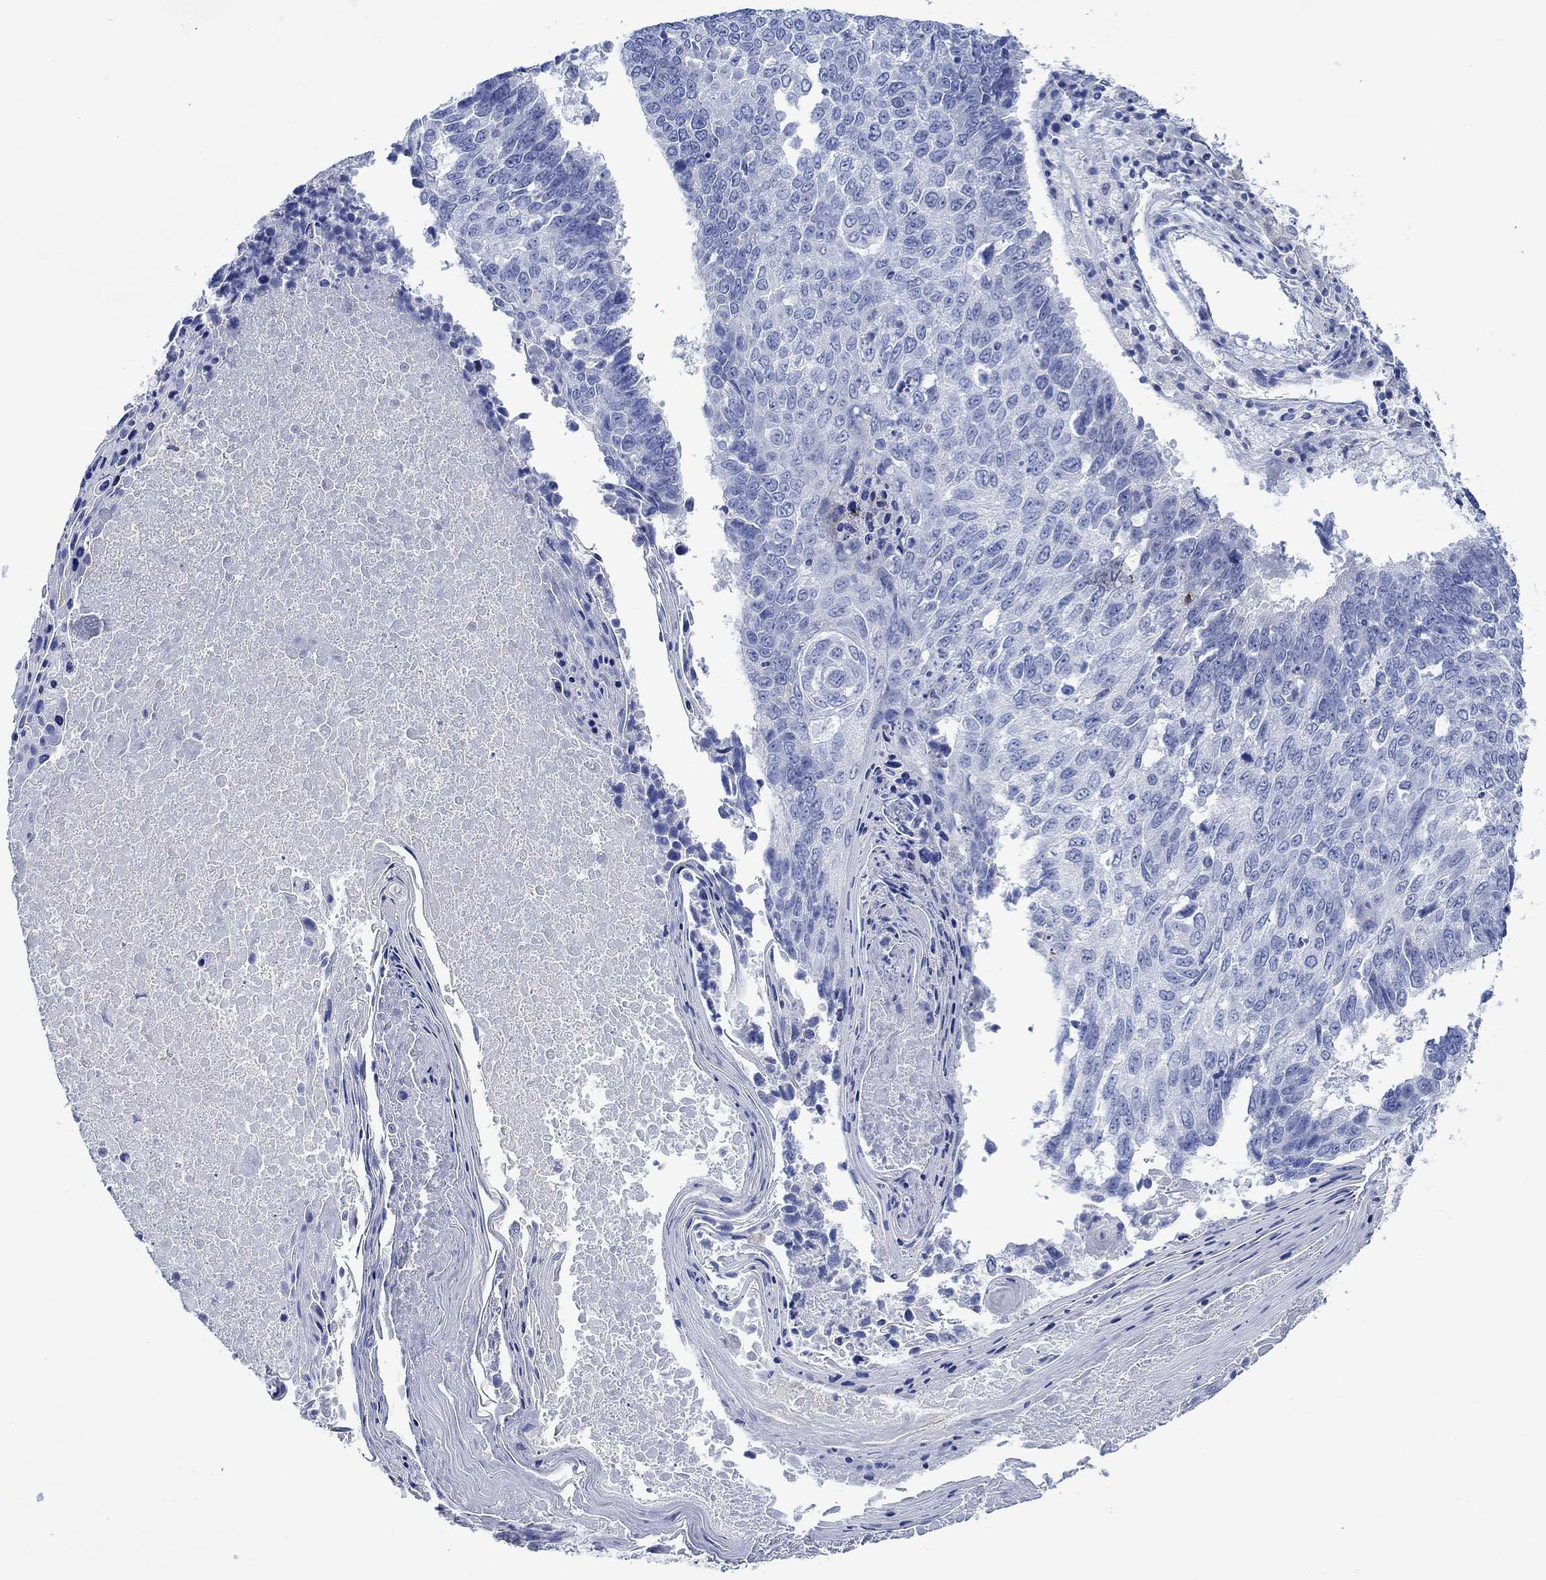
{"staining": {"intensity": "negative", "quantity": "none", "location": "none"}, "tissue": "lung cancer", "cell_type": "Tumor cells", "image_type": "cancer", "snomed": [{"axis": "morphology", "description": "Squamous cell carcinoma, NOS"}, {"axis": "topography", "description": "Lung"}], "caption": "This image is of lung squamous cell carcinoma stained with IHC to label a protein in brown with the nuclei are counter-stained blue. There is no positivity in tumor cells. Brightfield microscopy of IHC stained with DAB (3,3'-diaminobenzidine) (brown) and hematoxylin (blue), captured at high magnification.", "gene": "PPP1R17", "patient": {"sex": "male", "age": 73}}